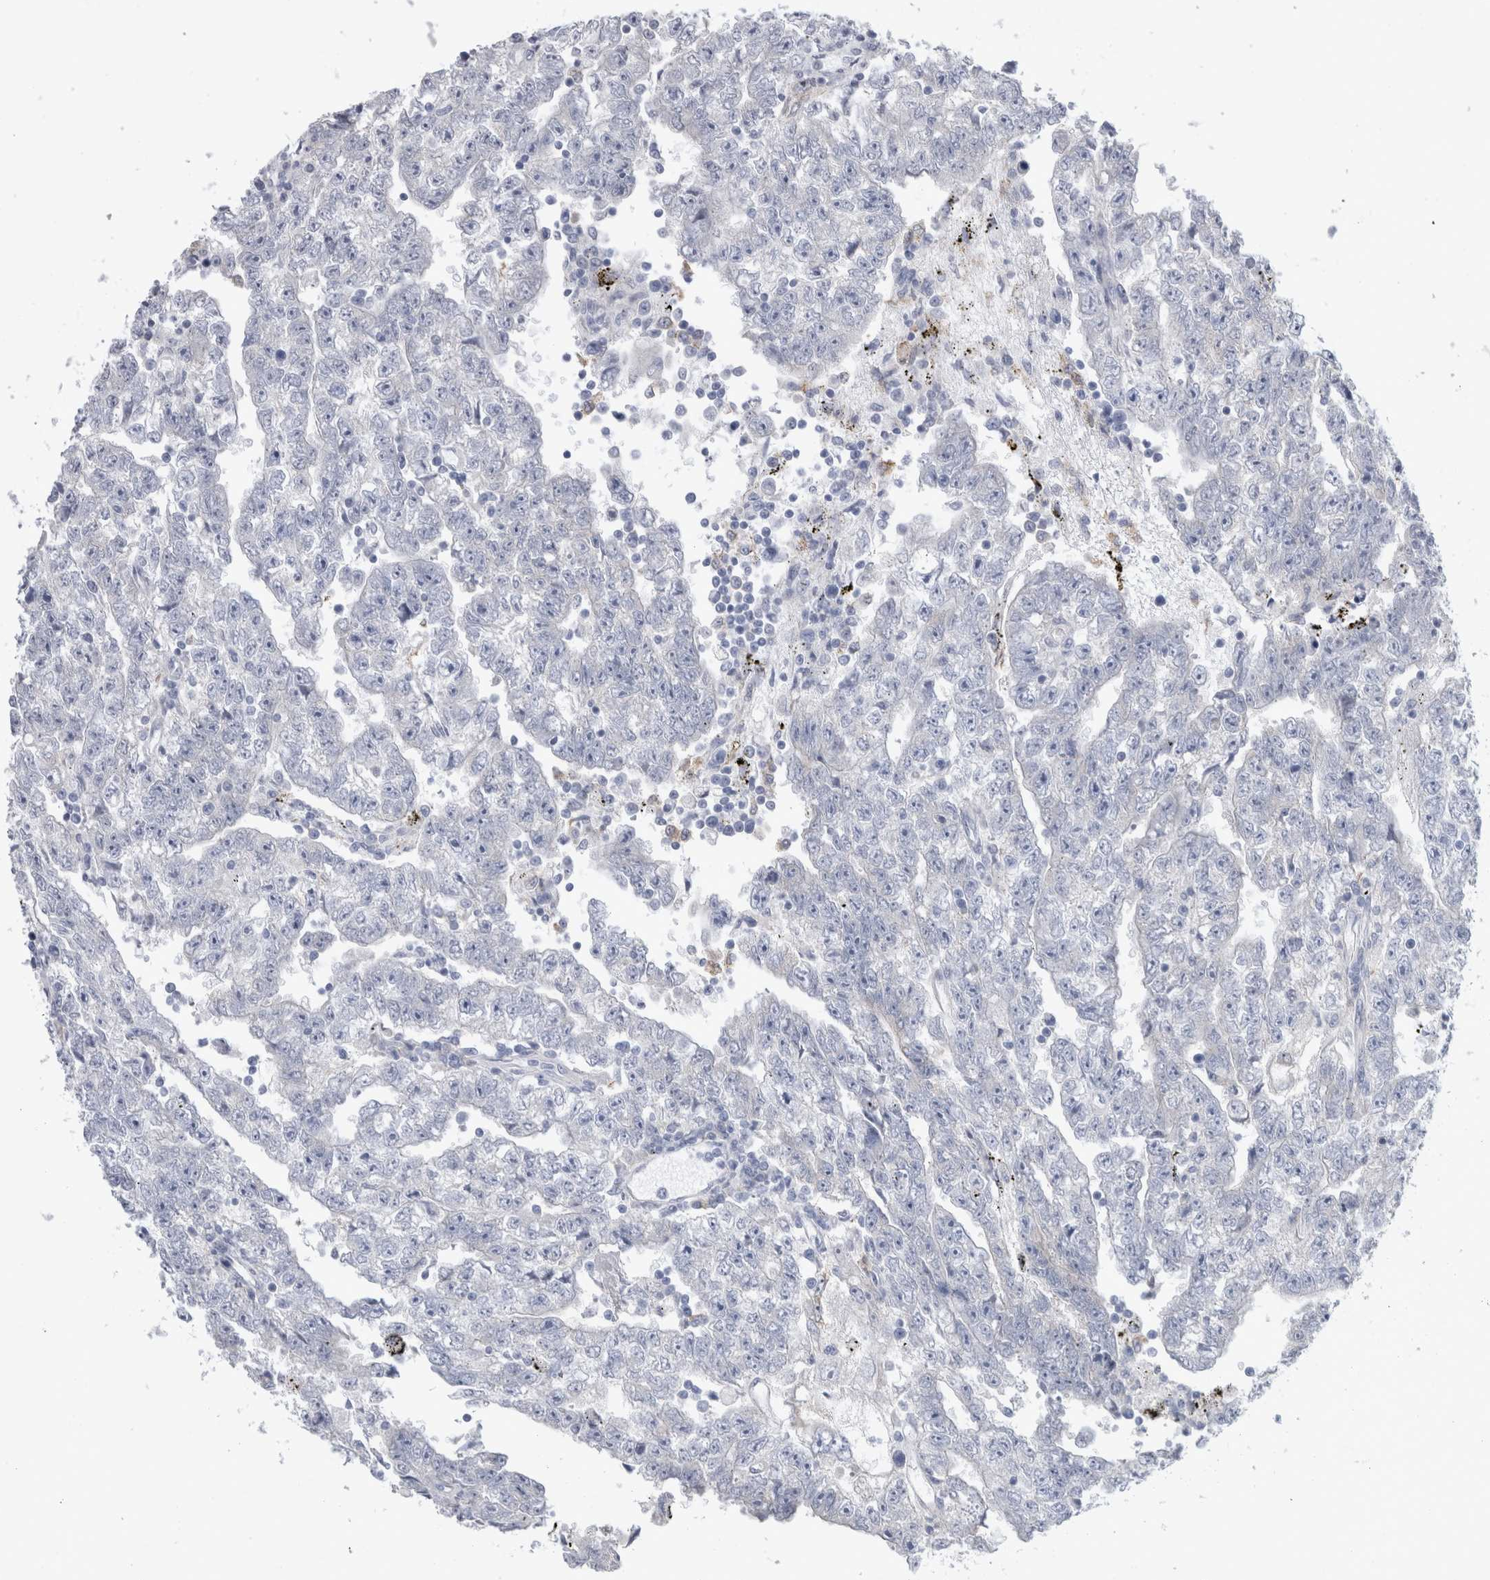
{"staining": {"intensity": "negative", "quantity": "none", "location": "none"}, "tissue": "testis cancer", "cell_type": "Tumor cells", "image_type": "cancer", "snomed": [{"axis": "morphology", "description": "Carcinoma, Embryonal, NOS"}, {"axis": "topography", "description": "Testis"}], "caption": "Embryonal carcinoma (testis) stained for a protein using immunohistochemistry reveals no staining tumor cells.", "gene": "GATM", "patient": {"sex": "male", "age": 25}}